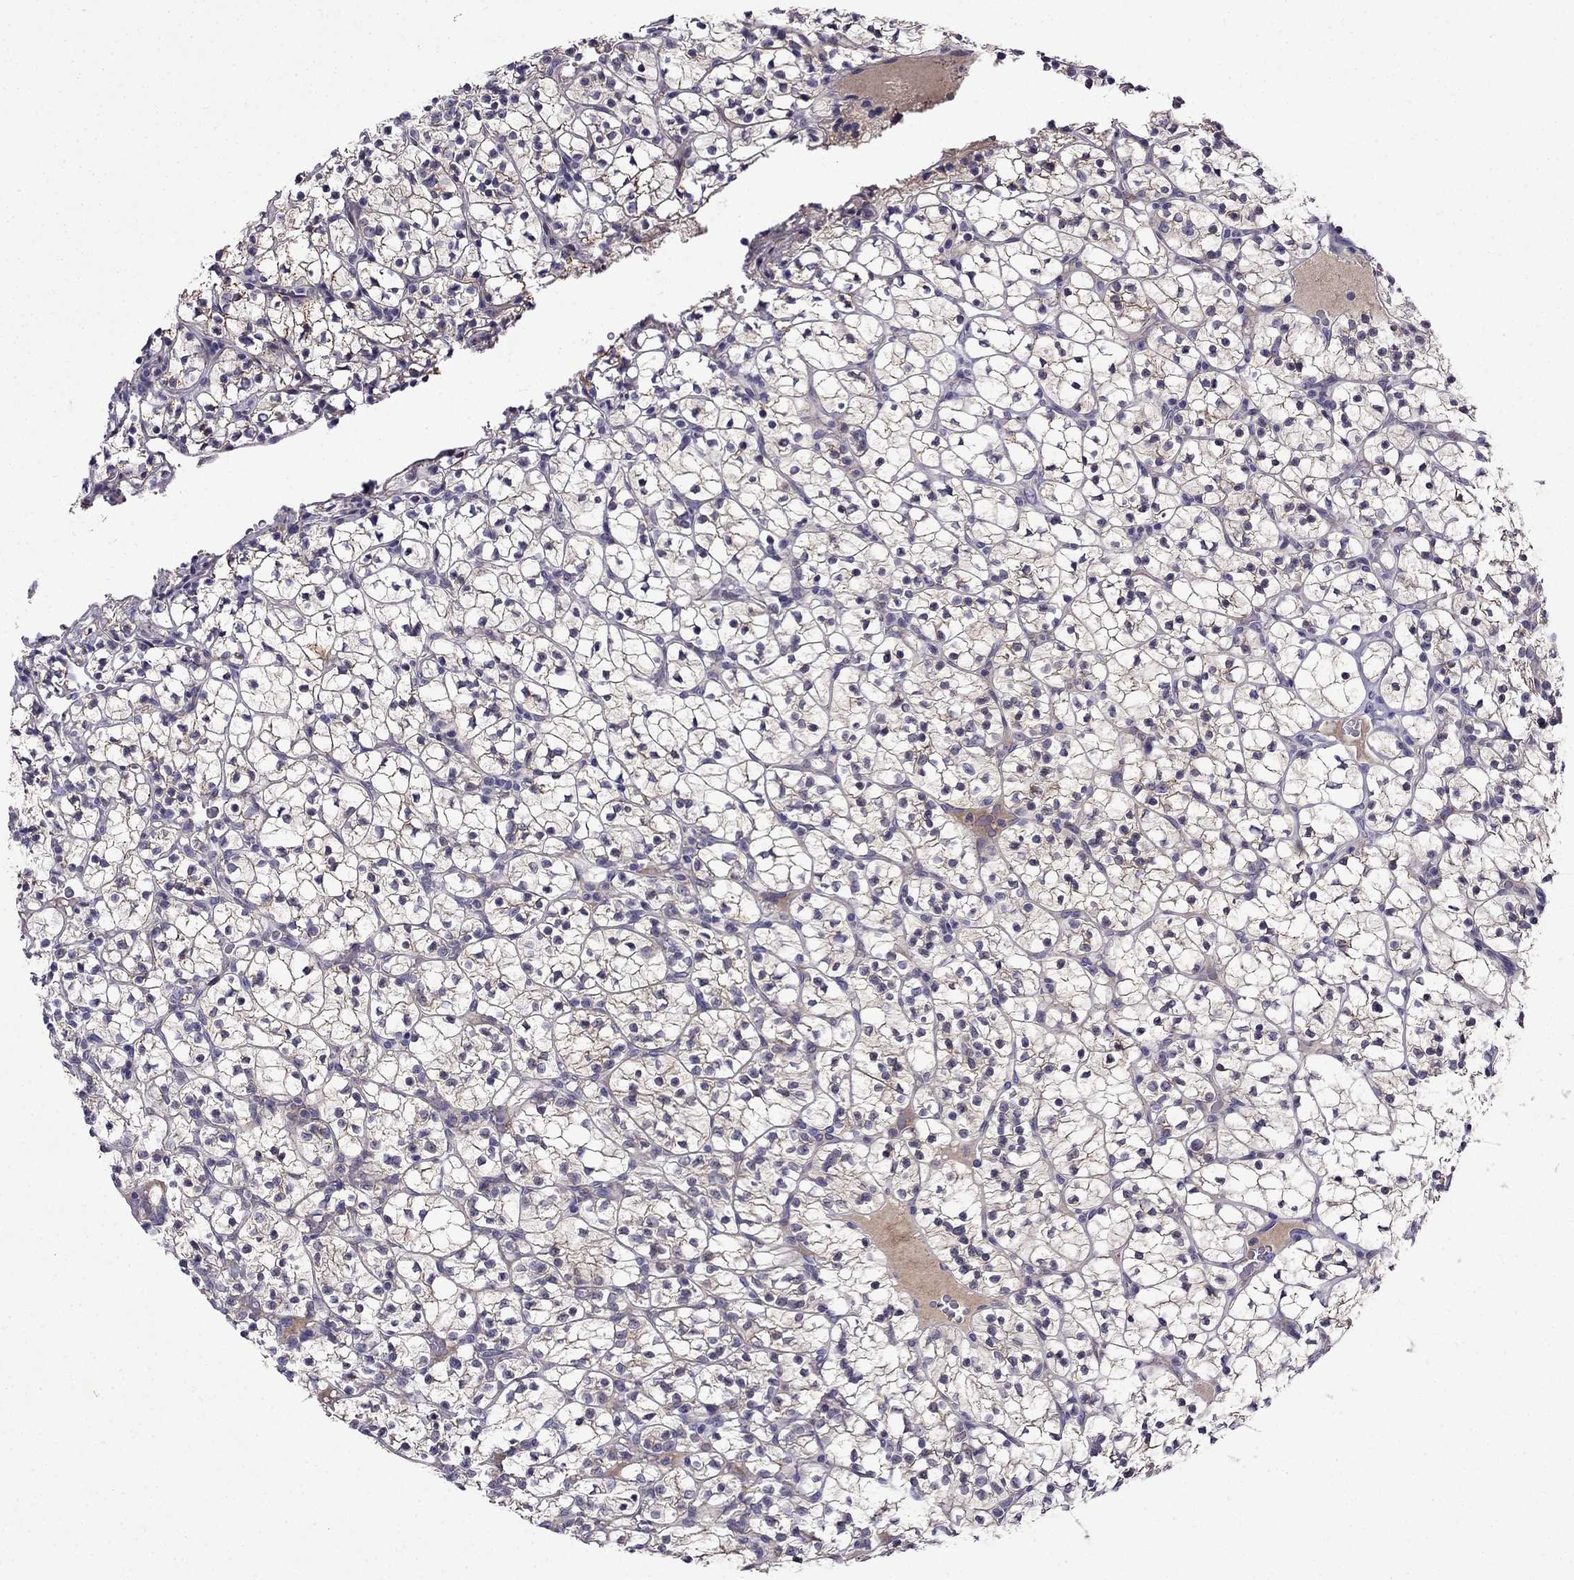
{"staining": {"intensity": "negative", "quantity": "none", "location": "none"}, "tissue": "renal cancer", "cell_type": "Tumor cells", "image_type": "cancer", "snomed": [{"axis": "morphology", "description": "Adenocarcinoma, NOS"}, {"axis": "topography", "description": "Kidney"}], "caption": "Renal adenocarcinoma stained for a protein using IHC shows no staining tumor cells.", "gene": "PI16", "patient": {"sex": "female", "age": 89}}